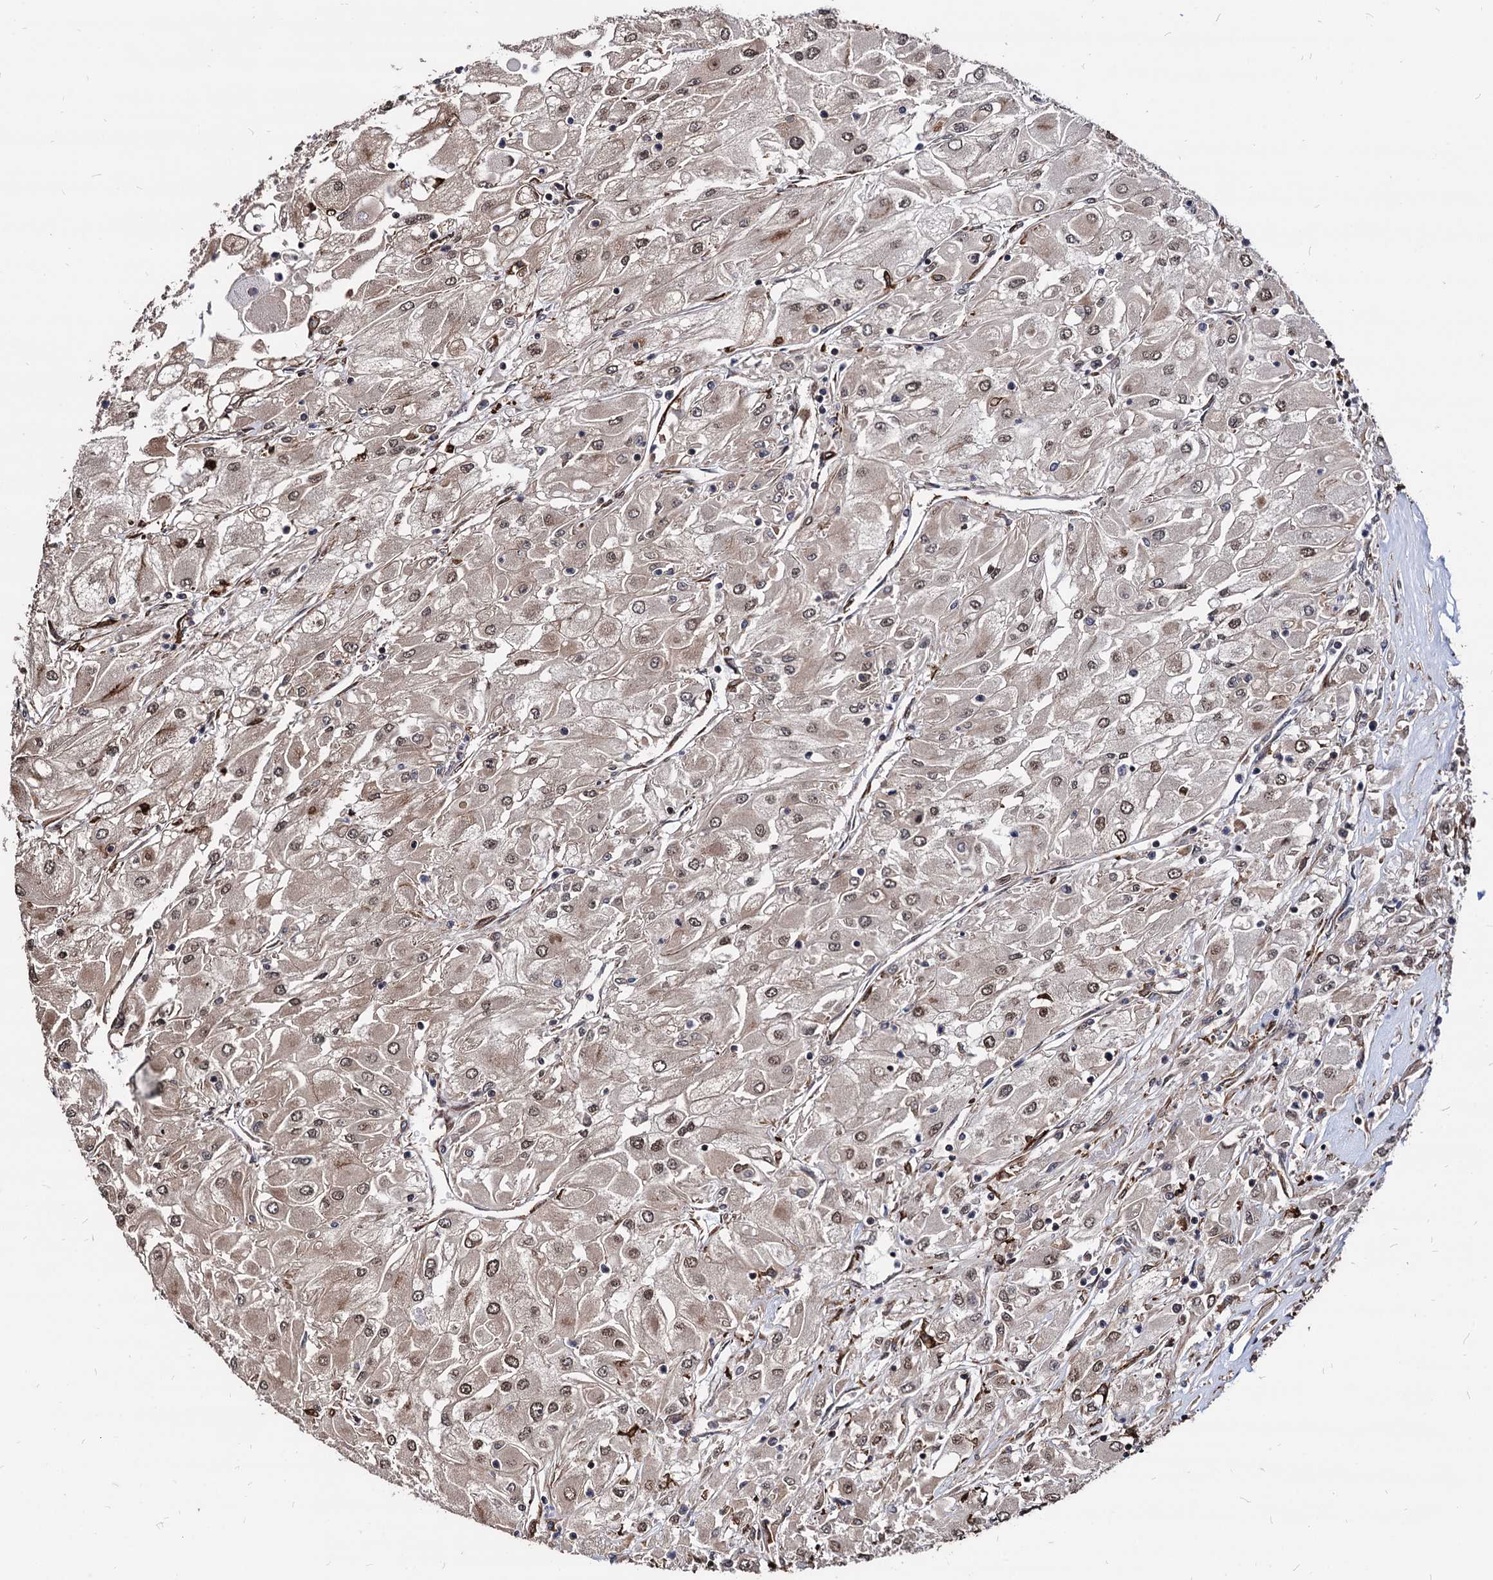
{"staining": {"intensity": "weak", "quantity": "25%-75%", "location": "cytoplasmic/membranous,nuclear"}, "tissue": "renal cancer", "cell_type": "Tumor cells", "image_type": "cancer", "snomed": [{"axis": "morphology", "description": "Adenocarcinoma, NOS"}, {"axis": "topography", "description": "Kidney"}], "caption": "Immunohistochemistry (IHC) of human renal cancer shows low levels of weak cytoplasmic/membranous and nuclear positivity in approximately 25%-75% of tumor cells.", "gene": "ANKRD12", "patient": {"sex": "male", "age": 80}}